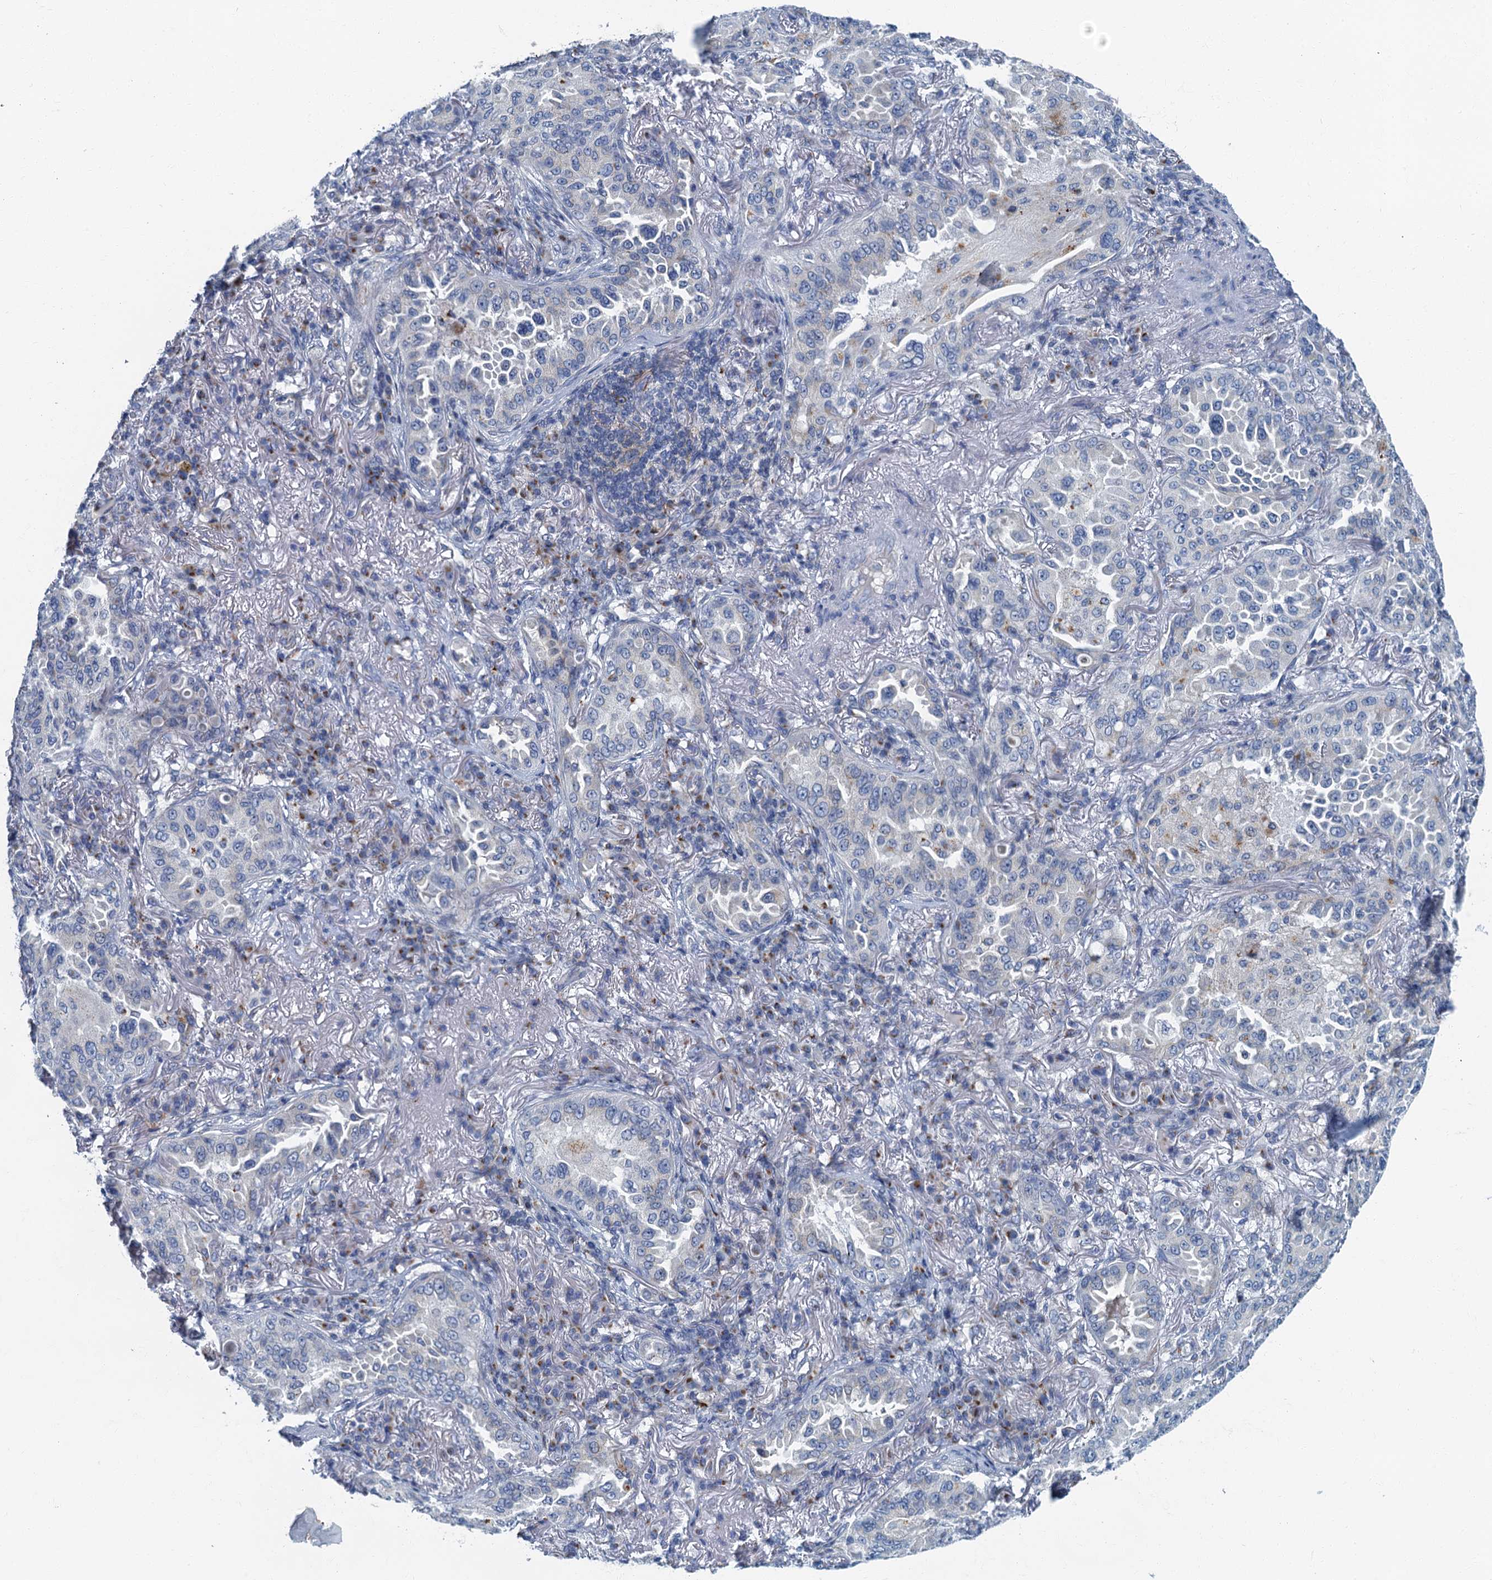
{"staining": {"intensity": "negative", "quantity": "none", "location": "none"}, "tissue": "lung cancer", "cell_type": "Tumor cells", "image_type": "cancer", "snomed": [{"axis": "morphology", "description": "Adenocarcinoma, NOS"}, {"axis": "topography", "description": "Lung"}], "caption": "Immunohistochemistry (IHC) histopathology image of human lung adenocarcinoma stained for a protein (brown), which demonstrates no expression in tumor cells.", "gene": "LYPD3", "patient": {"sex": "female", "age": 69}}